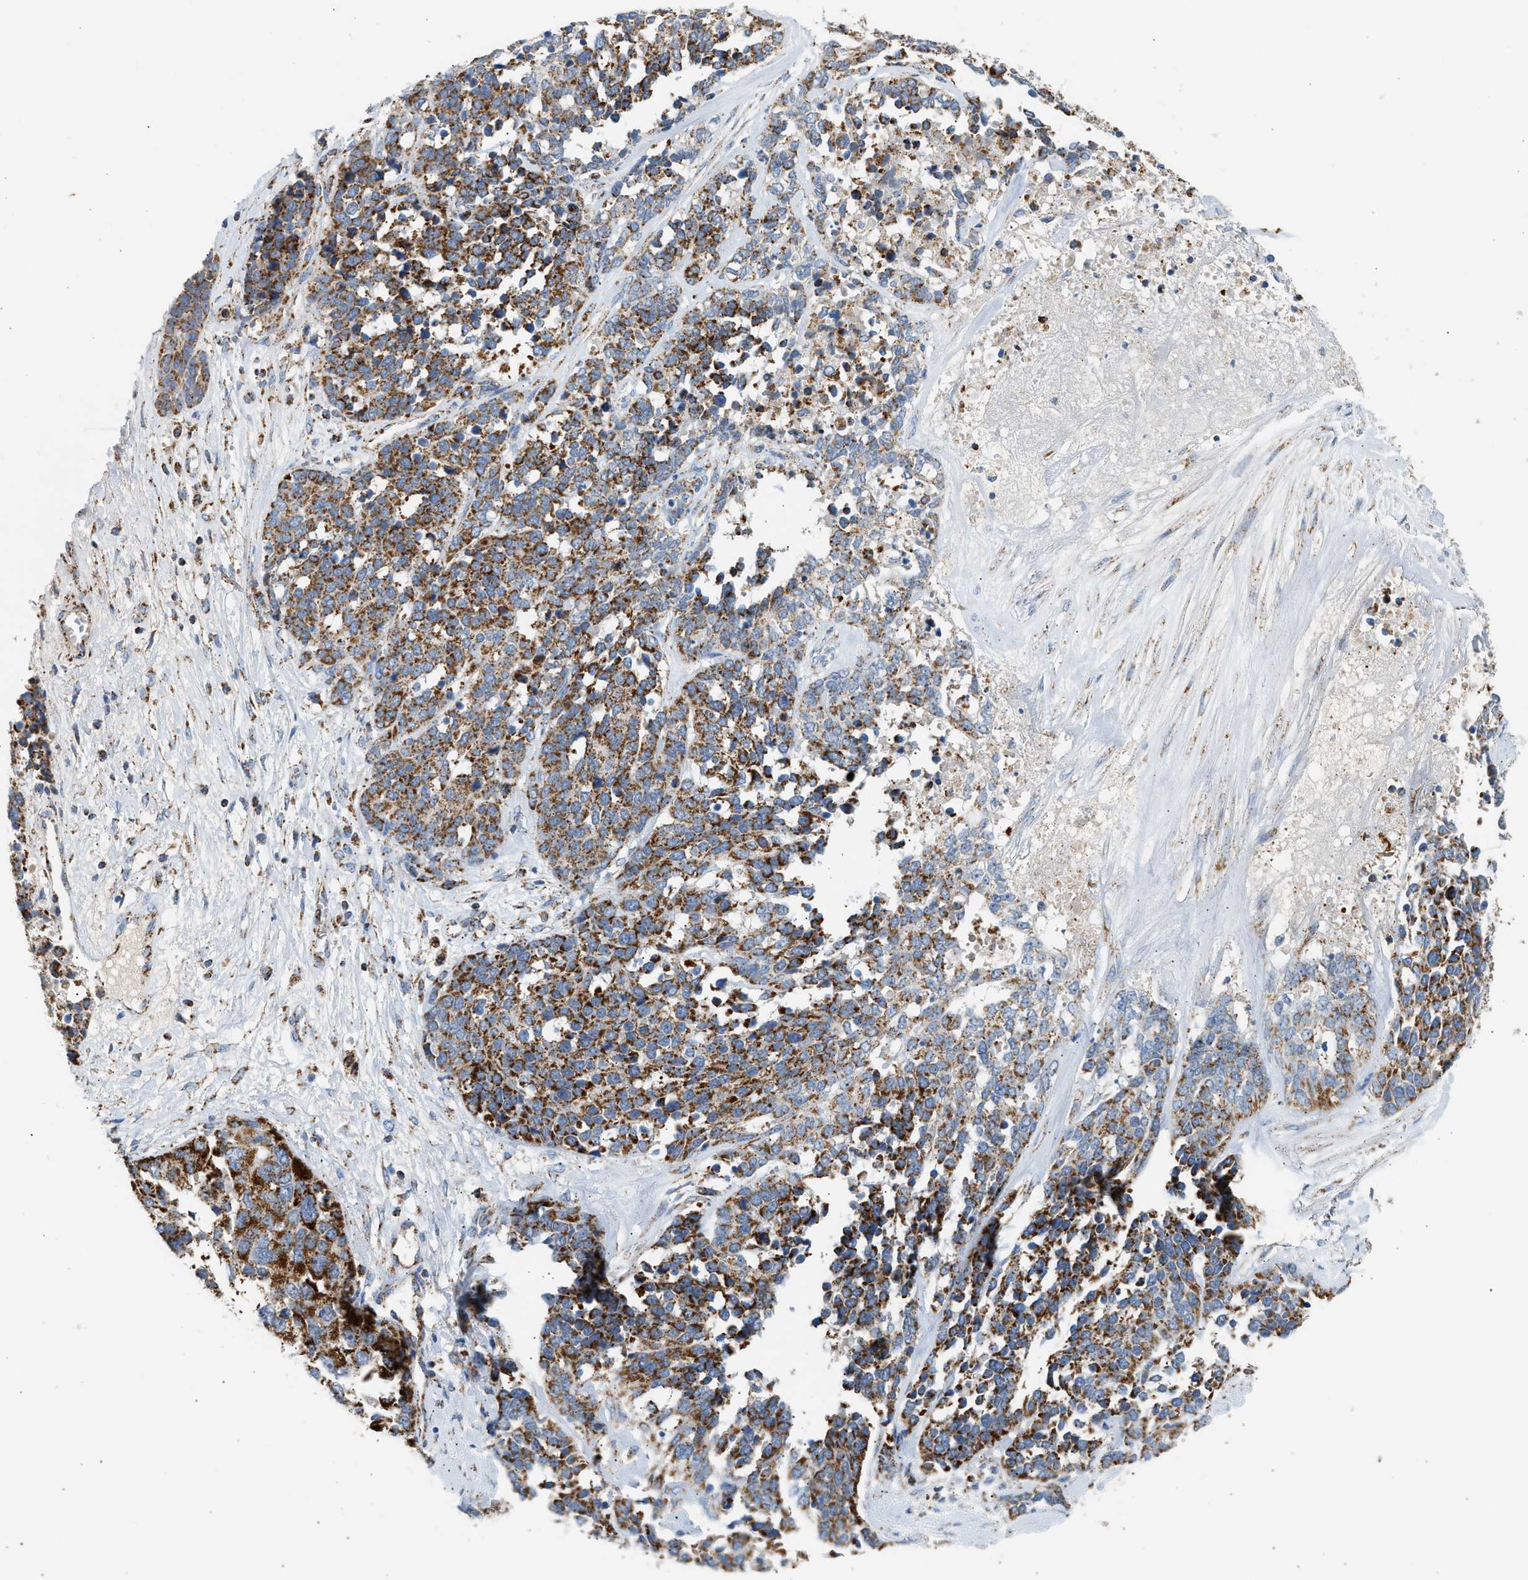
{"staining": {"intensity": "moderate", "quantity": ">75%", "location": "cytoplasmic/membranous"}, "tissue": "ovarian cancer", "cell_type": "Tumor cells", "image_type": "cancer", "snomed": [{"axis": "morphology", "description": "Cystadenocarcinoma, serous, NOS"}, {"axis": "topography", "description": "Ovary"}], "caption": "Moderate cytoplasmic/membranous expression is seen in about >75% of tumor cells in ovarian serous cystadenocarcinoma. The staining was performed using DAB to visualize the protein expression in brown, while the nuclei were stained in blue with hematoxylin (Magnification: 20x).", "gene": "OGDH", "patient": {"sex": "female", "age": 44}}